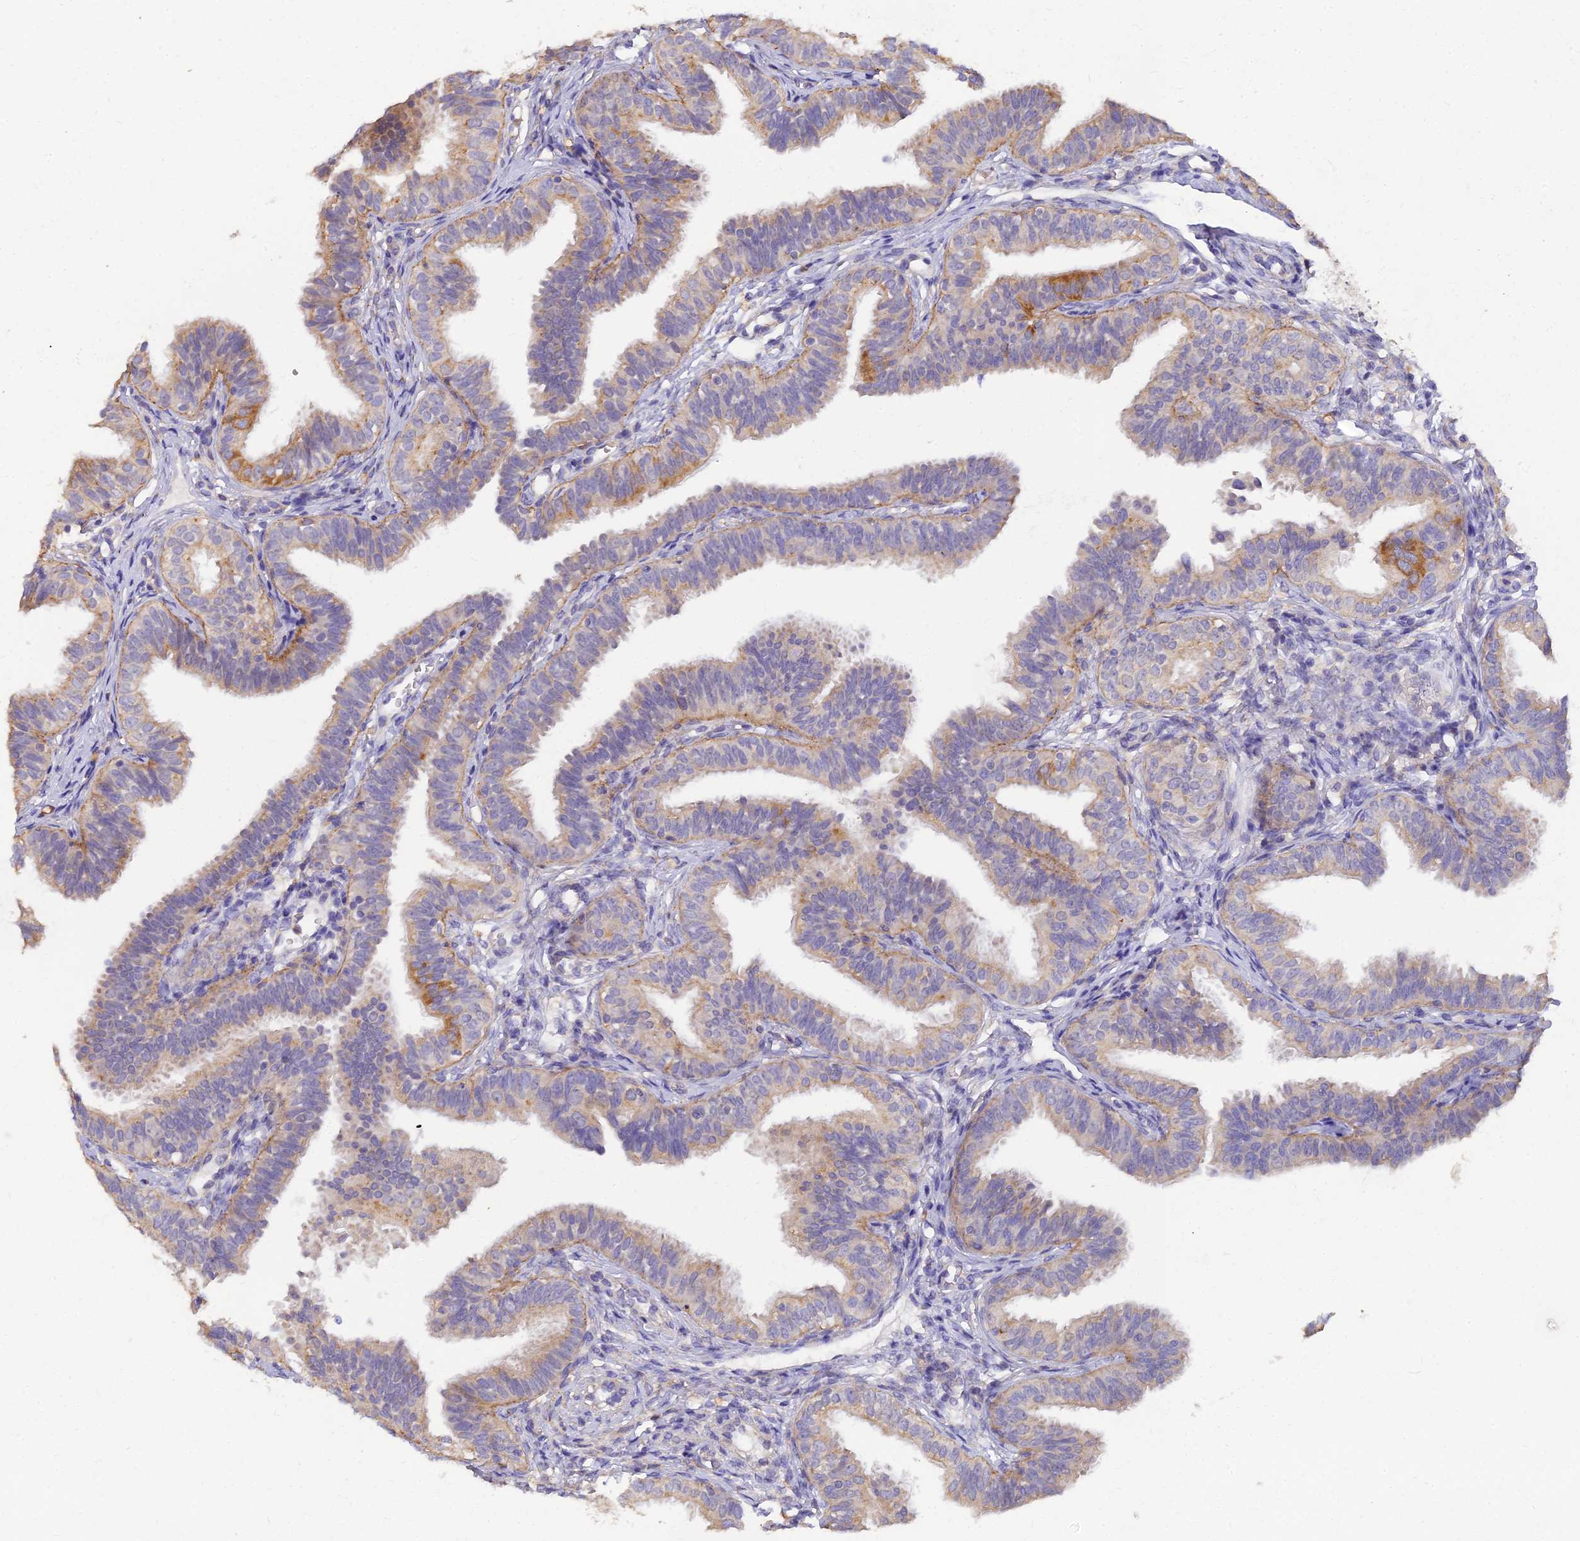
{"staining": {"intensity": "moderate", "quantity": "<25%", "location": "cytoplasmic/membranous"}, "tissue": "fallopian tube", "cell_type": "Glandular cells", "image_type": "normal", "snomed": [{"axis": "morphology", "description": "Normal tissue, NOS"}, {"axis": "topography", "description": "Fallopian tube"}], "caption": "Immunohistochemistry histopathology image of benign human fallopian tube stained for a protein (brown), which exhibits low levels of moderate cytoplasmic/membranous positivity in approximately <25% of glandular cells.", "gene": "ARL8A", "patient": {"sex": "female", "age": 35}}